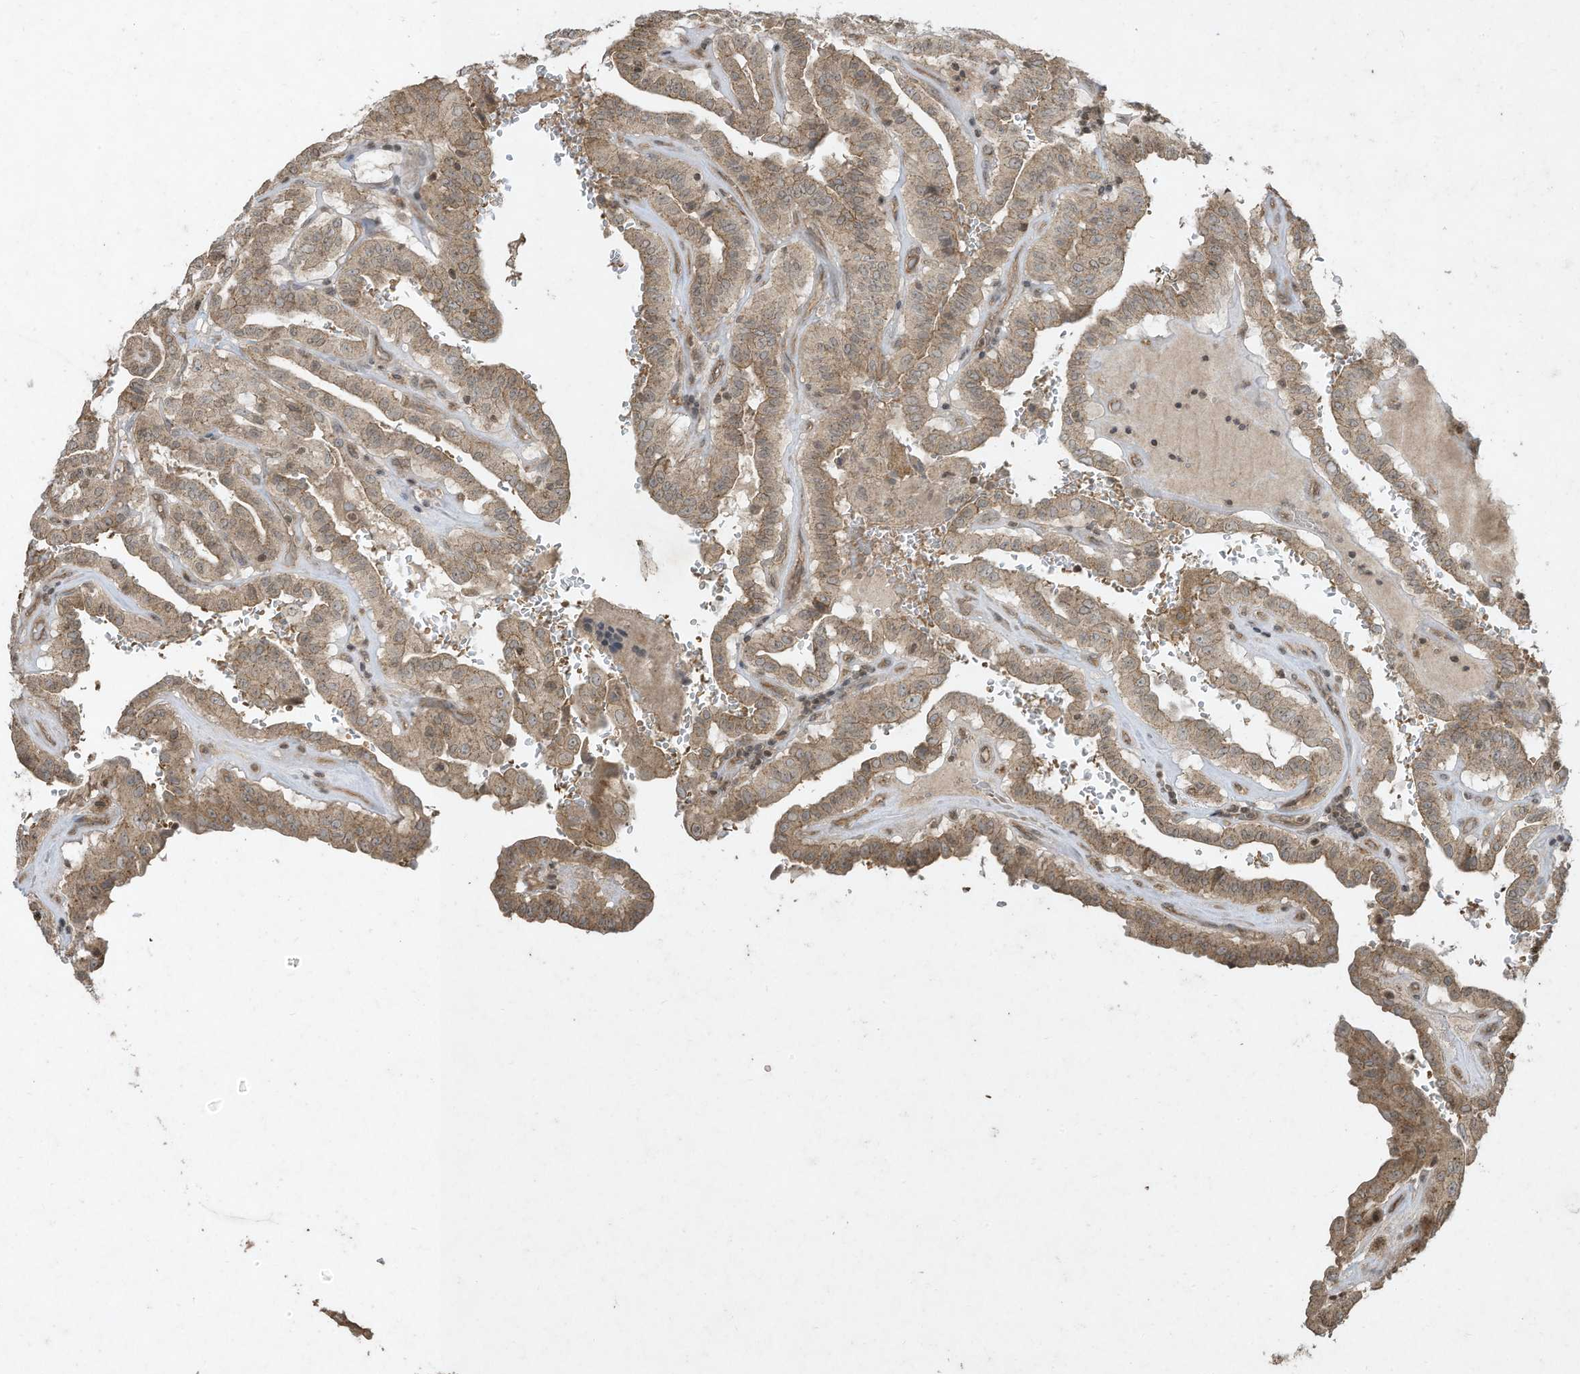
{"staining": {"intensity": "weak", "quantity": ">75%", "location": "cytoplasmic/membranous"}, "tissue": "thyroid cancer", "cell_type": "Tumor cells", "image_type": "cancer", "snomed": [{"axis": "morphology", "description": "Papillary adenocarcinoma, NOS"}, {"axis": "topography", "description": "Thyroid gland"}], "caption": "Immunohistochemistry (IHC) histopathology image of neoplastic tissue: papillary adenocarcinoma (thyroid) stained using immunohistochemistry displays low levels of weak protein expression localized specifically in the cytoplasmic/membranous of tumor cells, appearing as a cytoplasmic/membranous brown color.", "gene": "MATN2", "patient": {"sex": "male", "age": 77}}